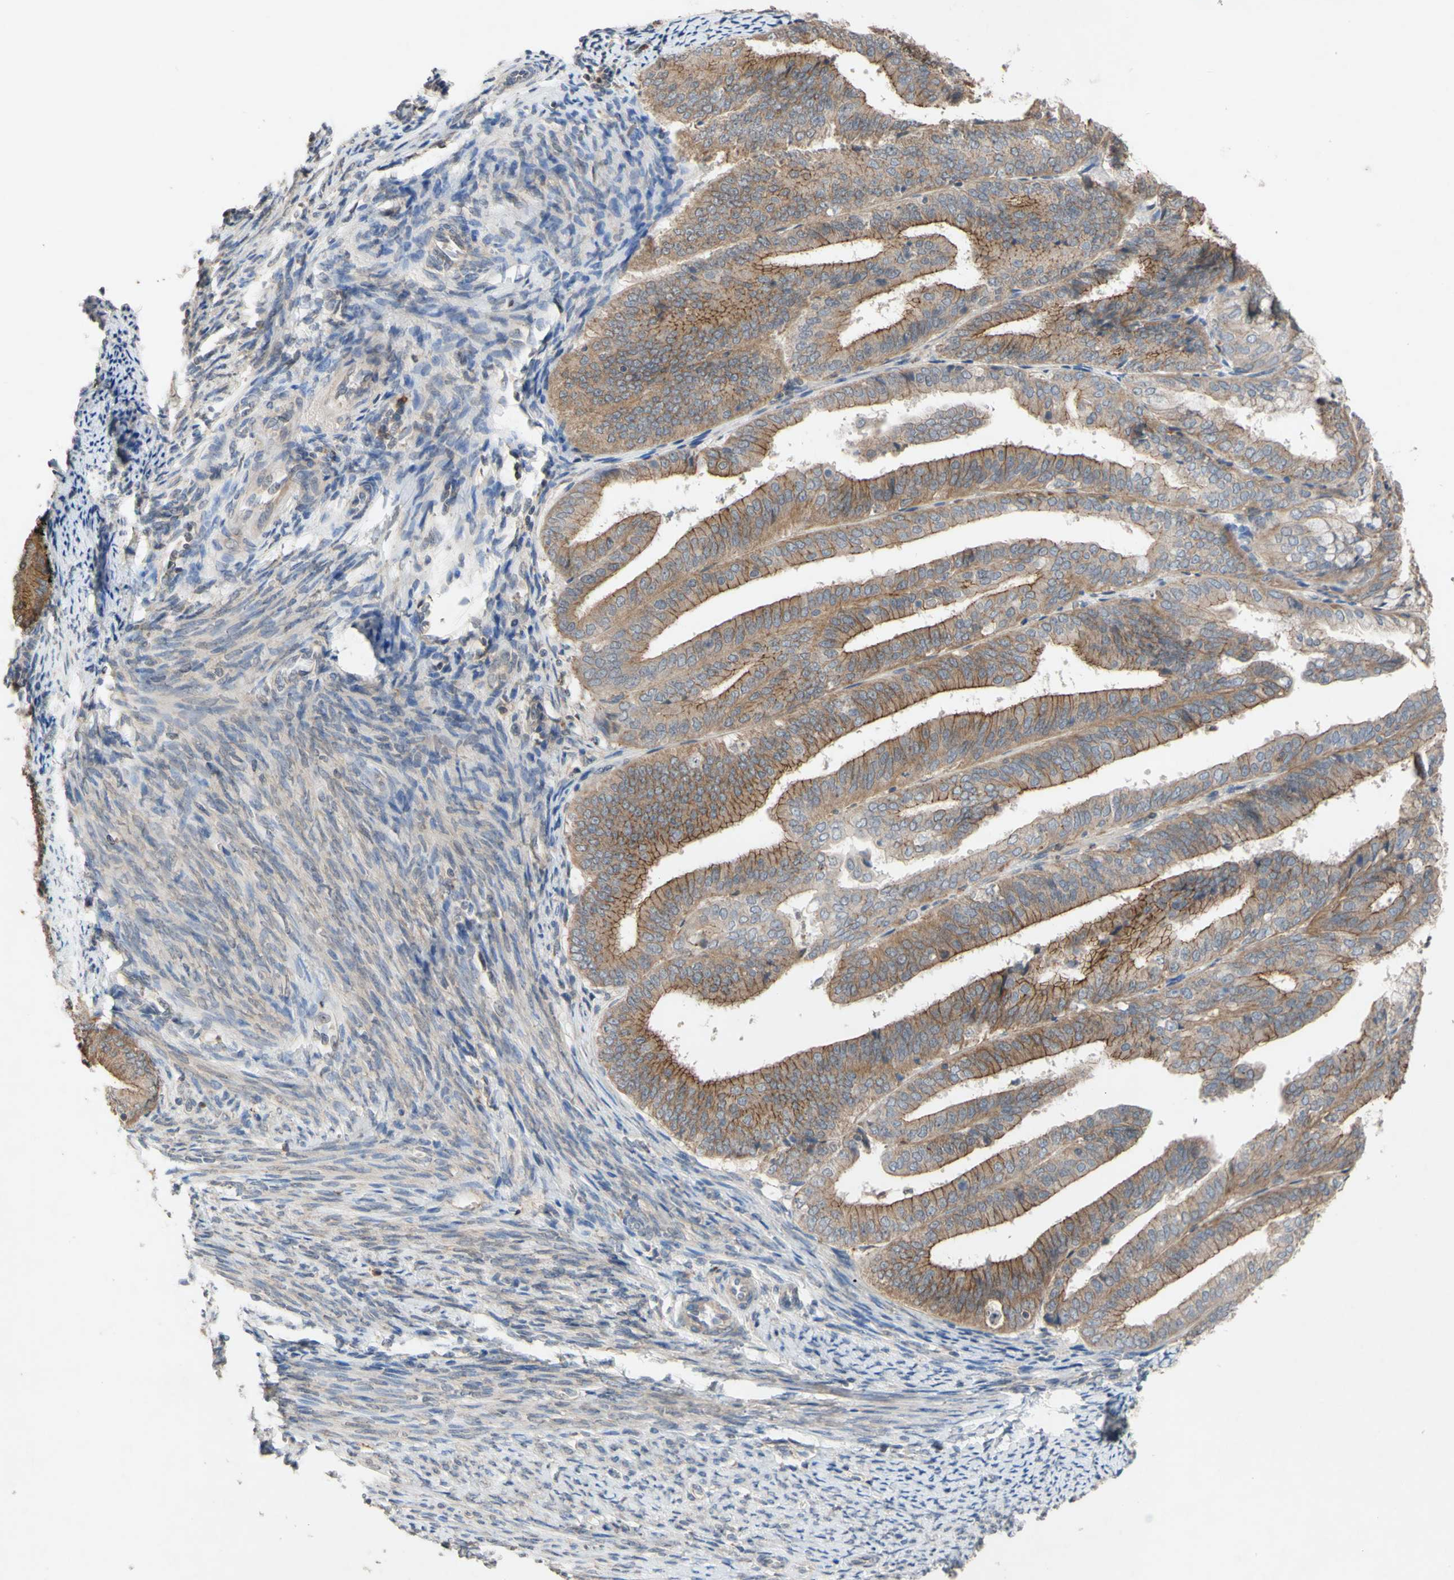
{"staining": {"intensity": "moderate", "quantity": ">75%", "location": "cytoplasmic/membranous"}, "tissue": "endometrial cancer", "cell_type": "Tumor cells", "image_type": "cancer", "snomed": [{"axis": "morphology", "description": "Adenocarcinoma, NOS"}, {"axis": "topography", "description": "Endometrium"}], "caption": "Immunohistochemical staining of endometrial cancer (adenocarcinoma) demonstrates moderate cytoplasmic/membranous protein staining in approximately >75% of tumor cells.", "gene": "NECTIN3", "patient": {"sex": "female", "age": 63}}